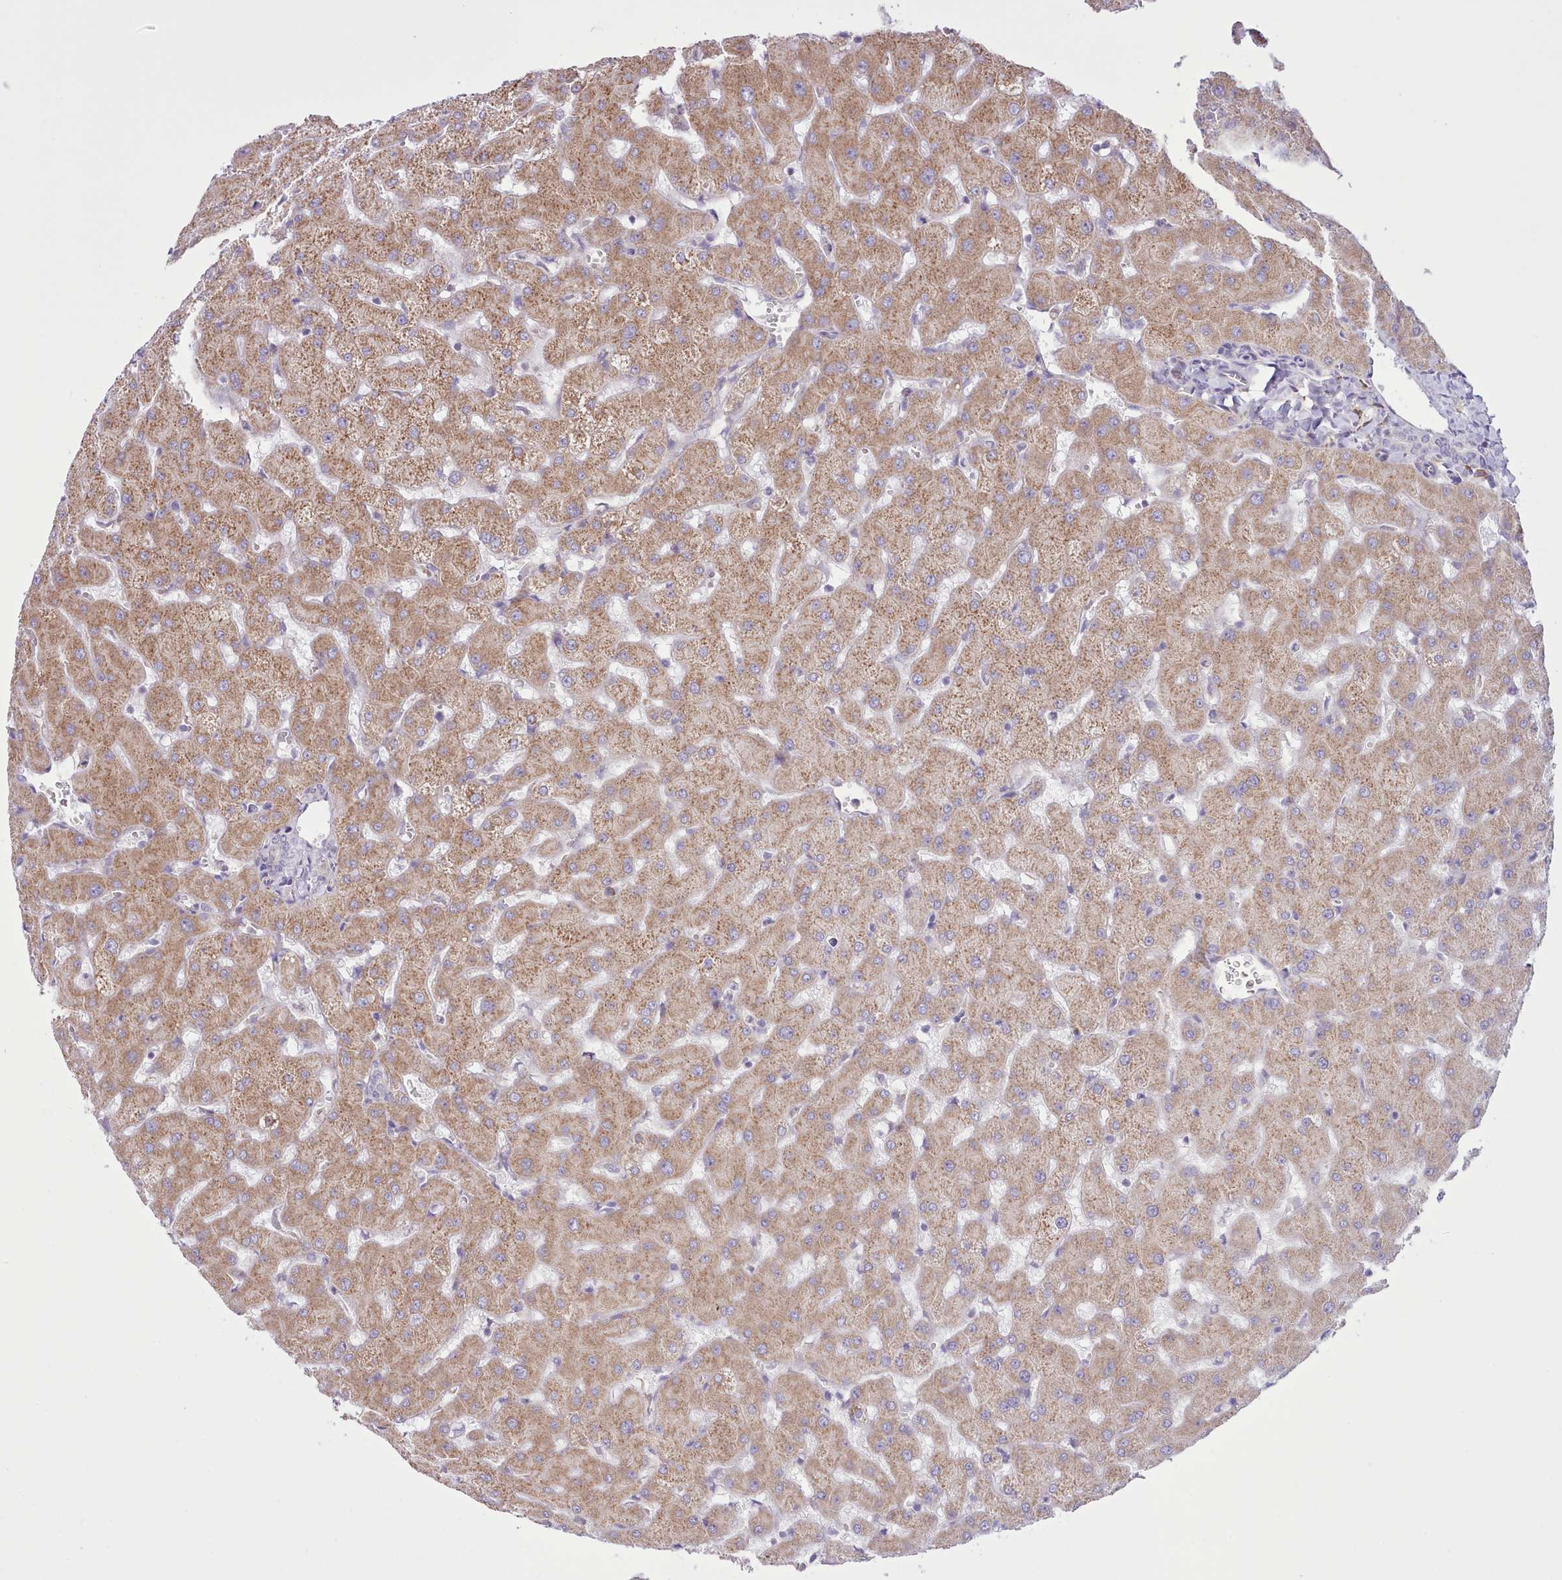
{"staining": {"intensity": "negative", "quantity": "none", "location": "none"}, "tissue": "liver", "cell_type": "Cholangiocytes", "image_type": "normal", "snomed": [{"axis": "morphology", "description": "Normal tissue, NOS"}, {"axis": "topography", "description": "Liver"}], "caption": "Human liver stained for a protein using IHC shows no expression in cholangiocytes.", "gene": "SEC61B", "patient": {"sex": "female", "age": 63}}